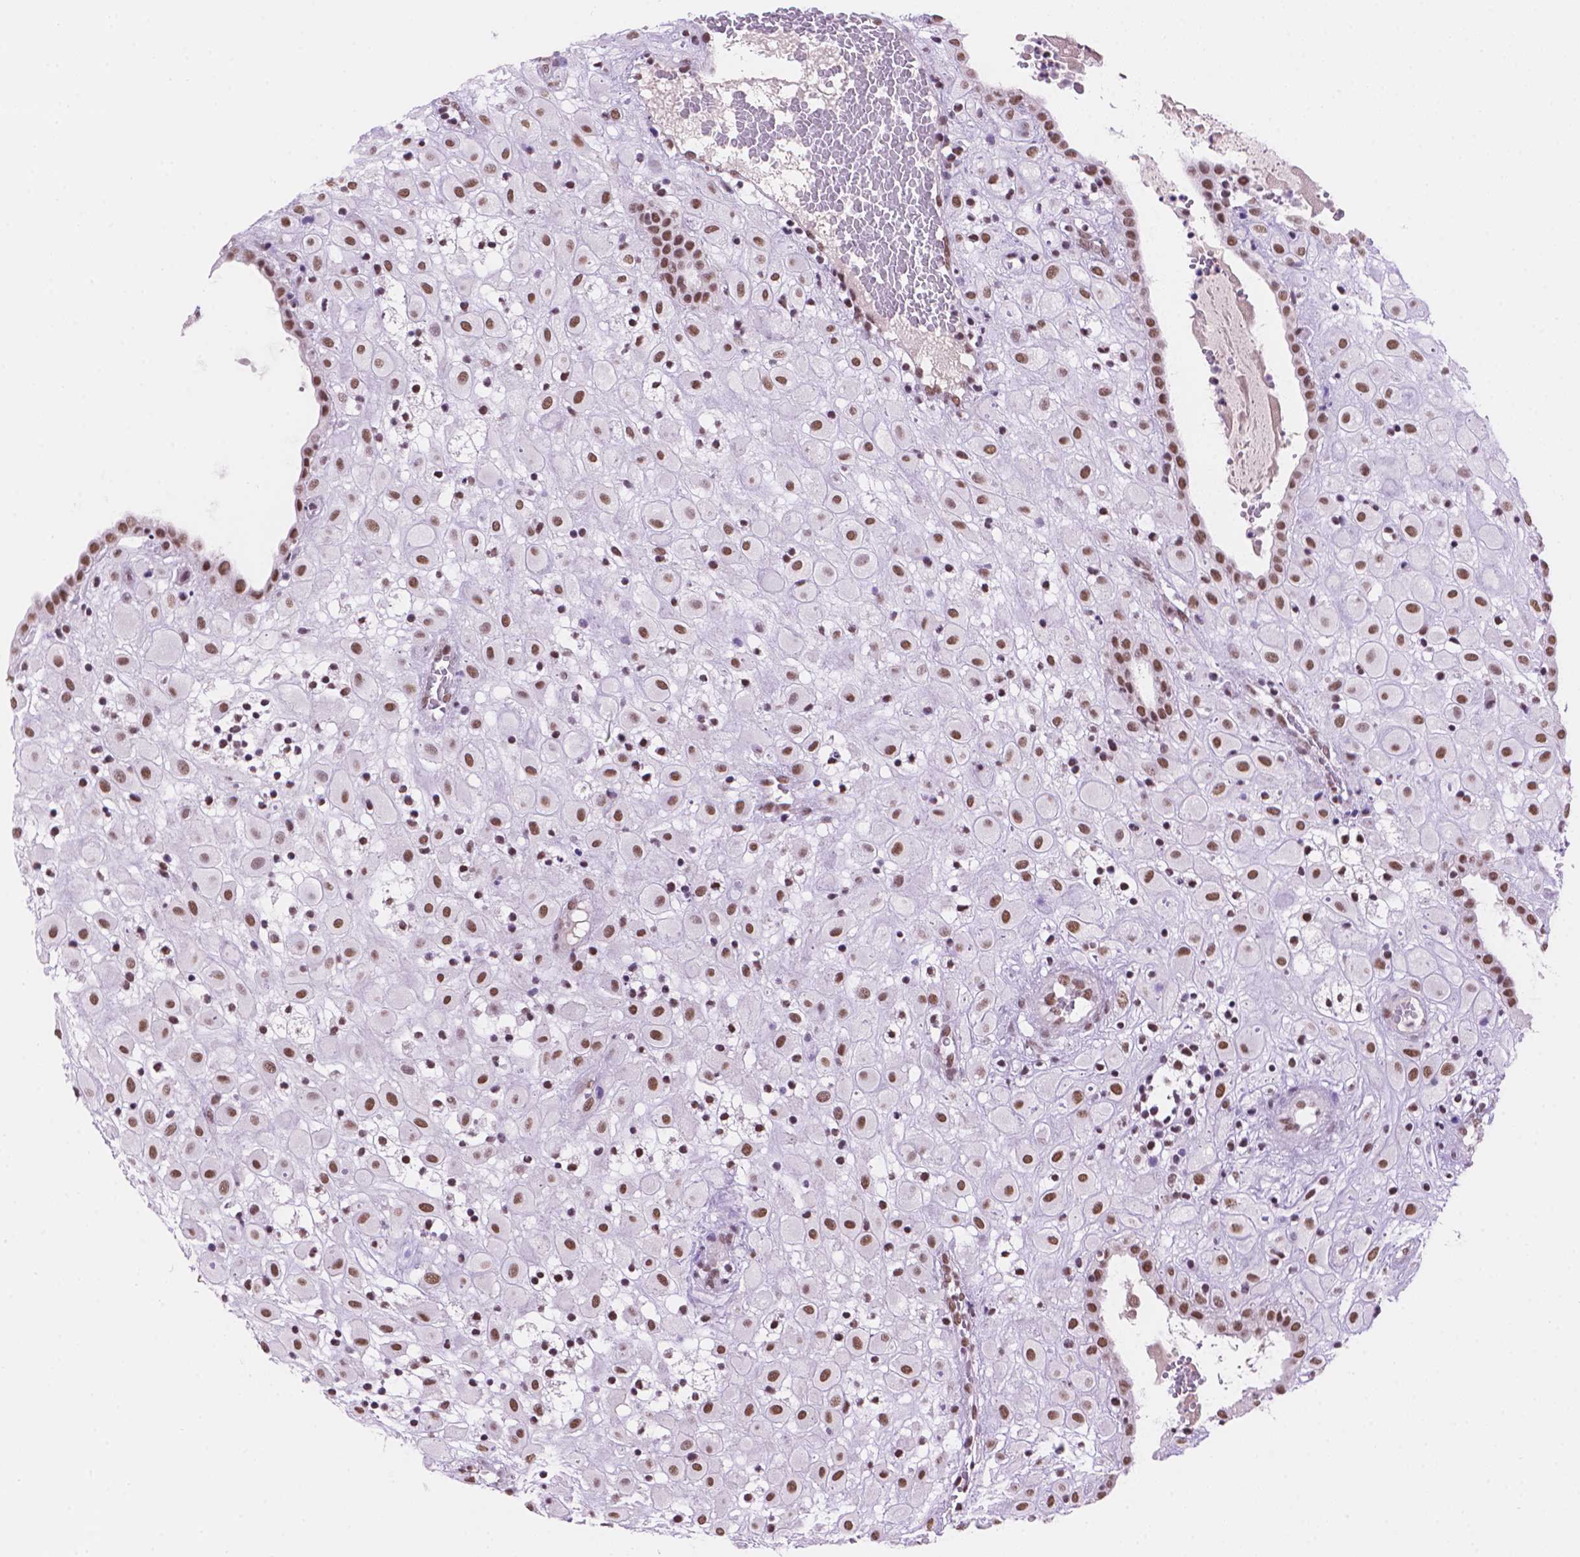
{"staining": {"intensity": "moderate", "quantity": ">75%", "location": "nuclear"}, "tissue": "placenta", "cell_type": "Decidual cells", "image_type": "normal", "snomed": [{"axis": "morphology", "description": "Normal tissue, NOS"}, {"axis": "topography", "description": "Placenta"}], "caption": "Unremarkable placenta exhibits moderate nuclear positivity in about >75% of decidual cells The protein is shown in brown color, while the nuclei are stained blue..", "gene": "RPA4", "patient": {"sex": "female", "age": 24}}